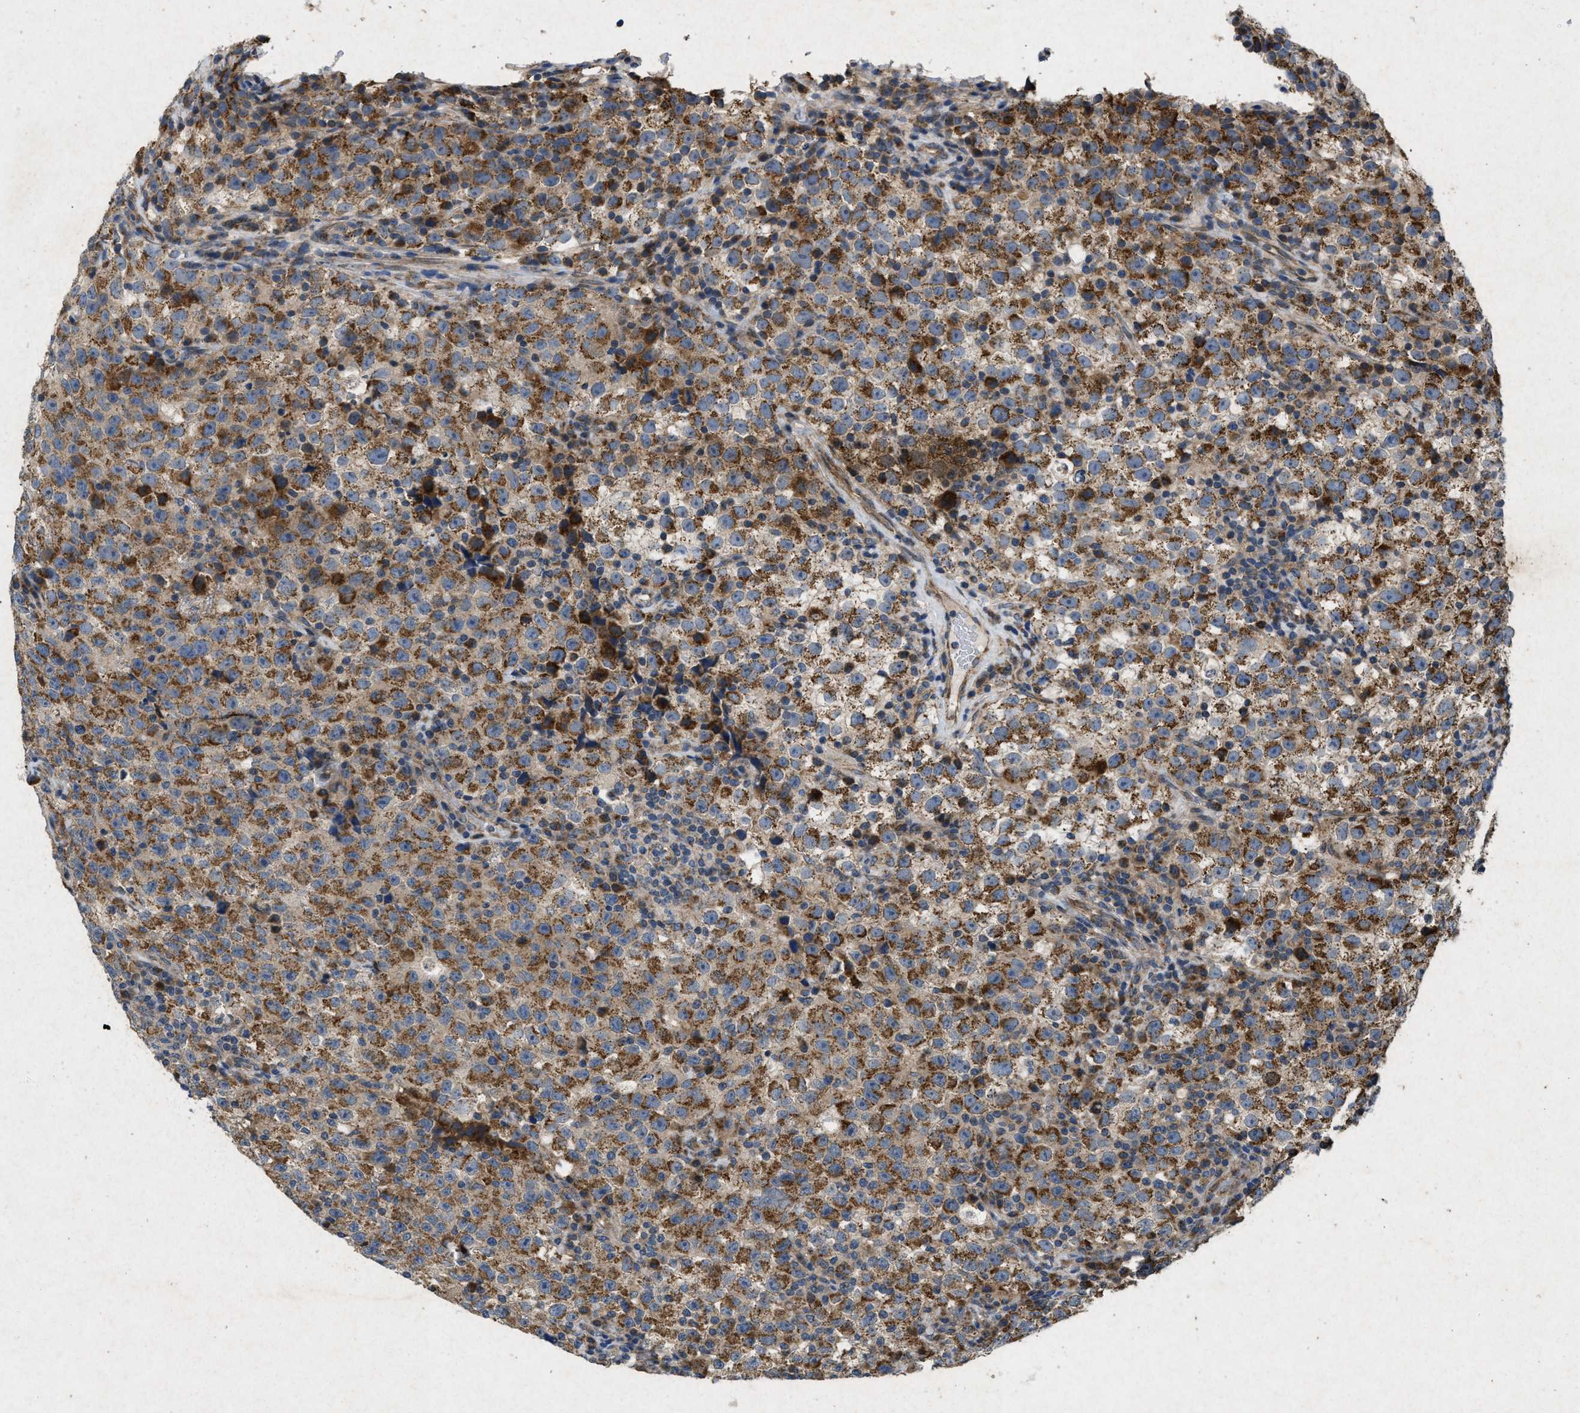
{"staining": {"intensity": "moderate", "quantity": "25%-75%", "location": "cytoplasmic/membranous"}, "tissue": "testis cancer", "cell_type": "Tumor cells", "image_type": "cancer", "snomed": [{"axis": "morphology", "description": "Seminoma, NOS"}, {"axis": "topography", "description": "Testis"}], "caption": "This histopathology image reveals immunohistochemistry staining of testis seminoma, with medium moderate cytoplasmic/membranous expression in approximately 25%-75% of tumor cells.", "gene": "PRKG2", "patient": {"sex": "male", "age": 22}}